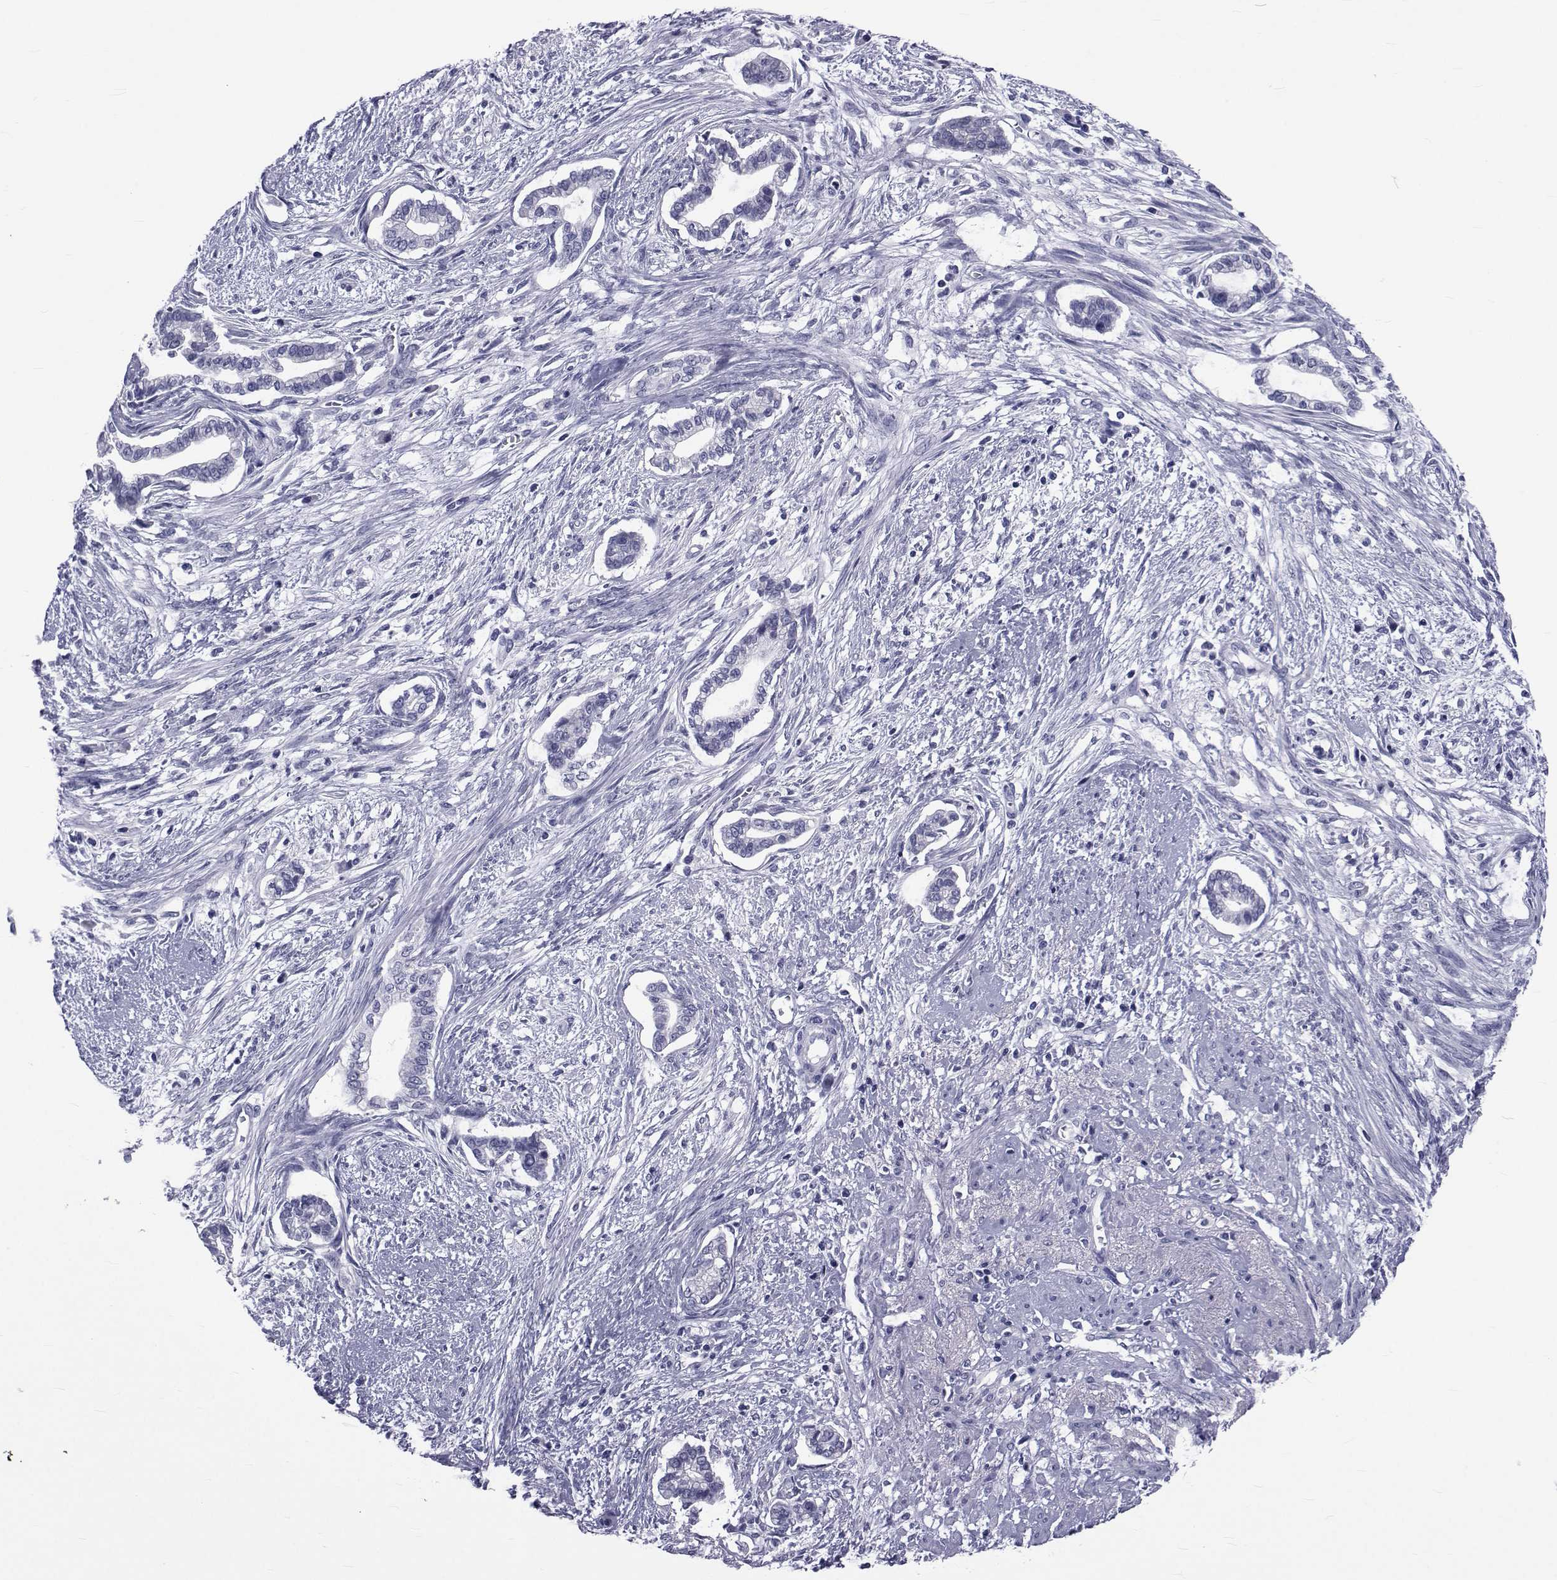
{"staining": {"intensity": "negative", "quantity": "none", "location": "none"}, "tissue": "cervical cancer", "cell_type": "Tumor cells", "image_type": "cancer", "snomed": [{"axis": "morphology", "description": "Adenocarcinoma, NOS"}, {"axis": "topography", "description": "Cervix"}], "caption": "The IHC photomicrograph has no significant staining in tumor cells of cervical cancer tissue.", "gene": "GKAP1", "patient": {"sex": "female", "age": 62}}